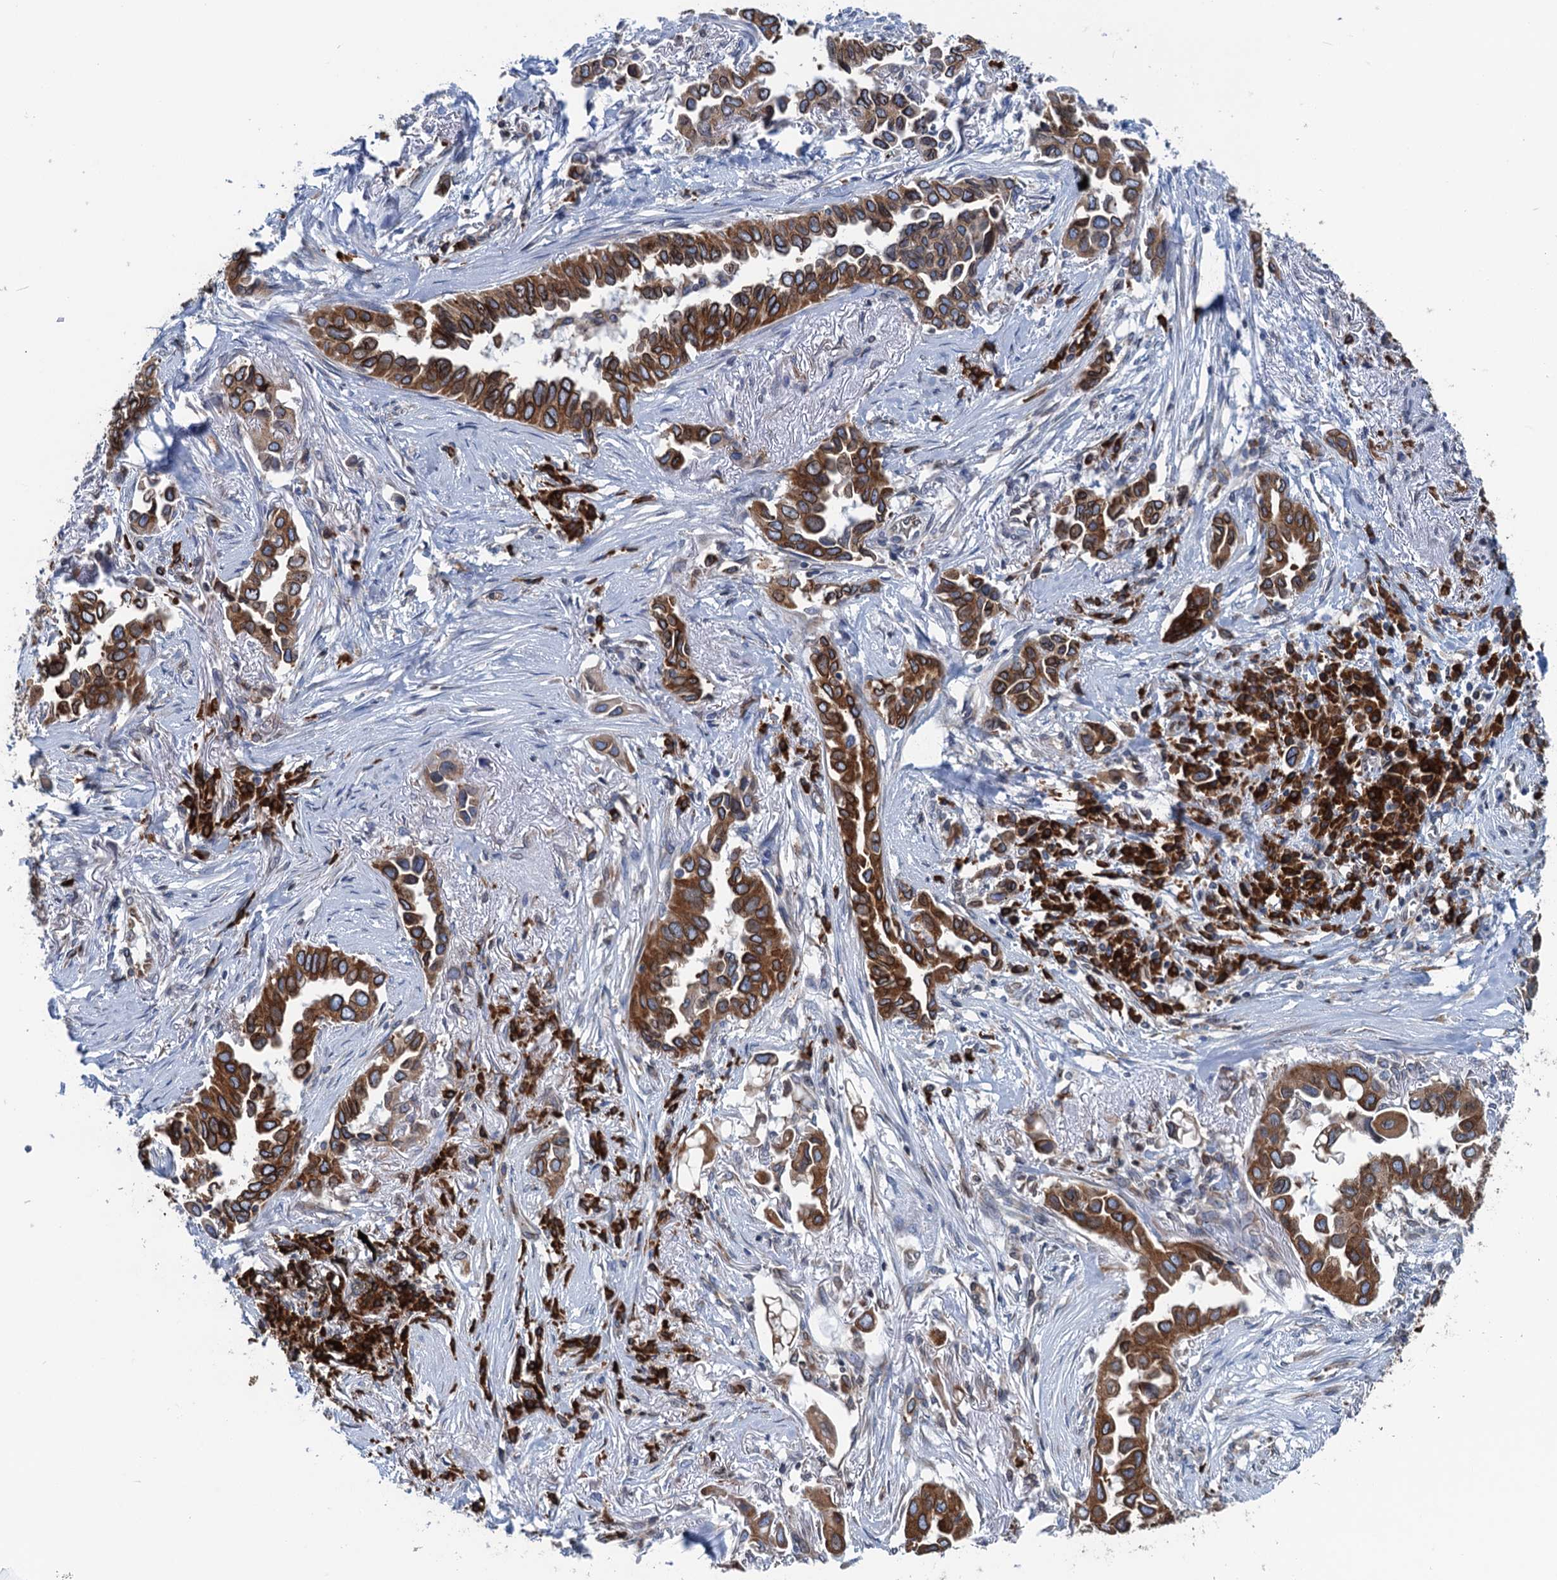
{"staining": {"intensity": "strong", "quantity": ">75%", "location": "cytoplasmic/membranous"}, "tissue": "lung cancer", "cell_type": "Tumor cells", "image_type": "cancer", "snomed": [{"axis": "morphology", "description": "Adenocarcinoma, NOS"}, {"axis": "topography", "description": "Lung"}], "caption": "Lung adenocarcinoma stained for a protein (brown) exhibits strong cytoplasmic/membranous positive positivity in approximately >75% of tumor cells.", "gene": "TMEM205", "patient": {"sex": "female", "age": 76}}